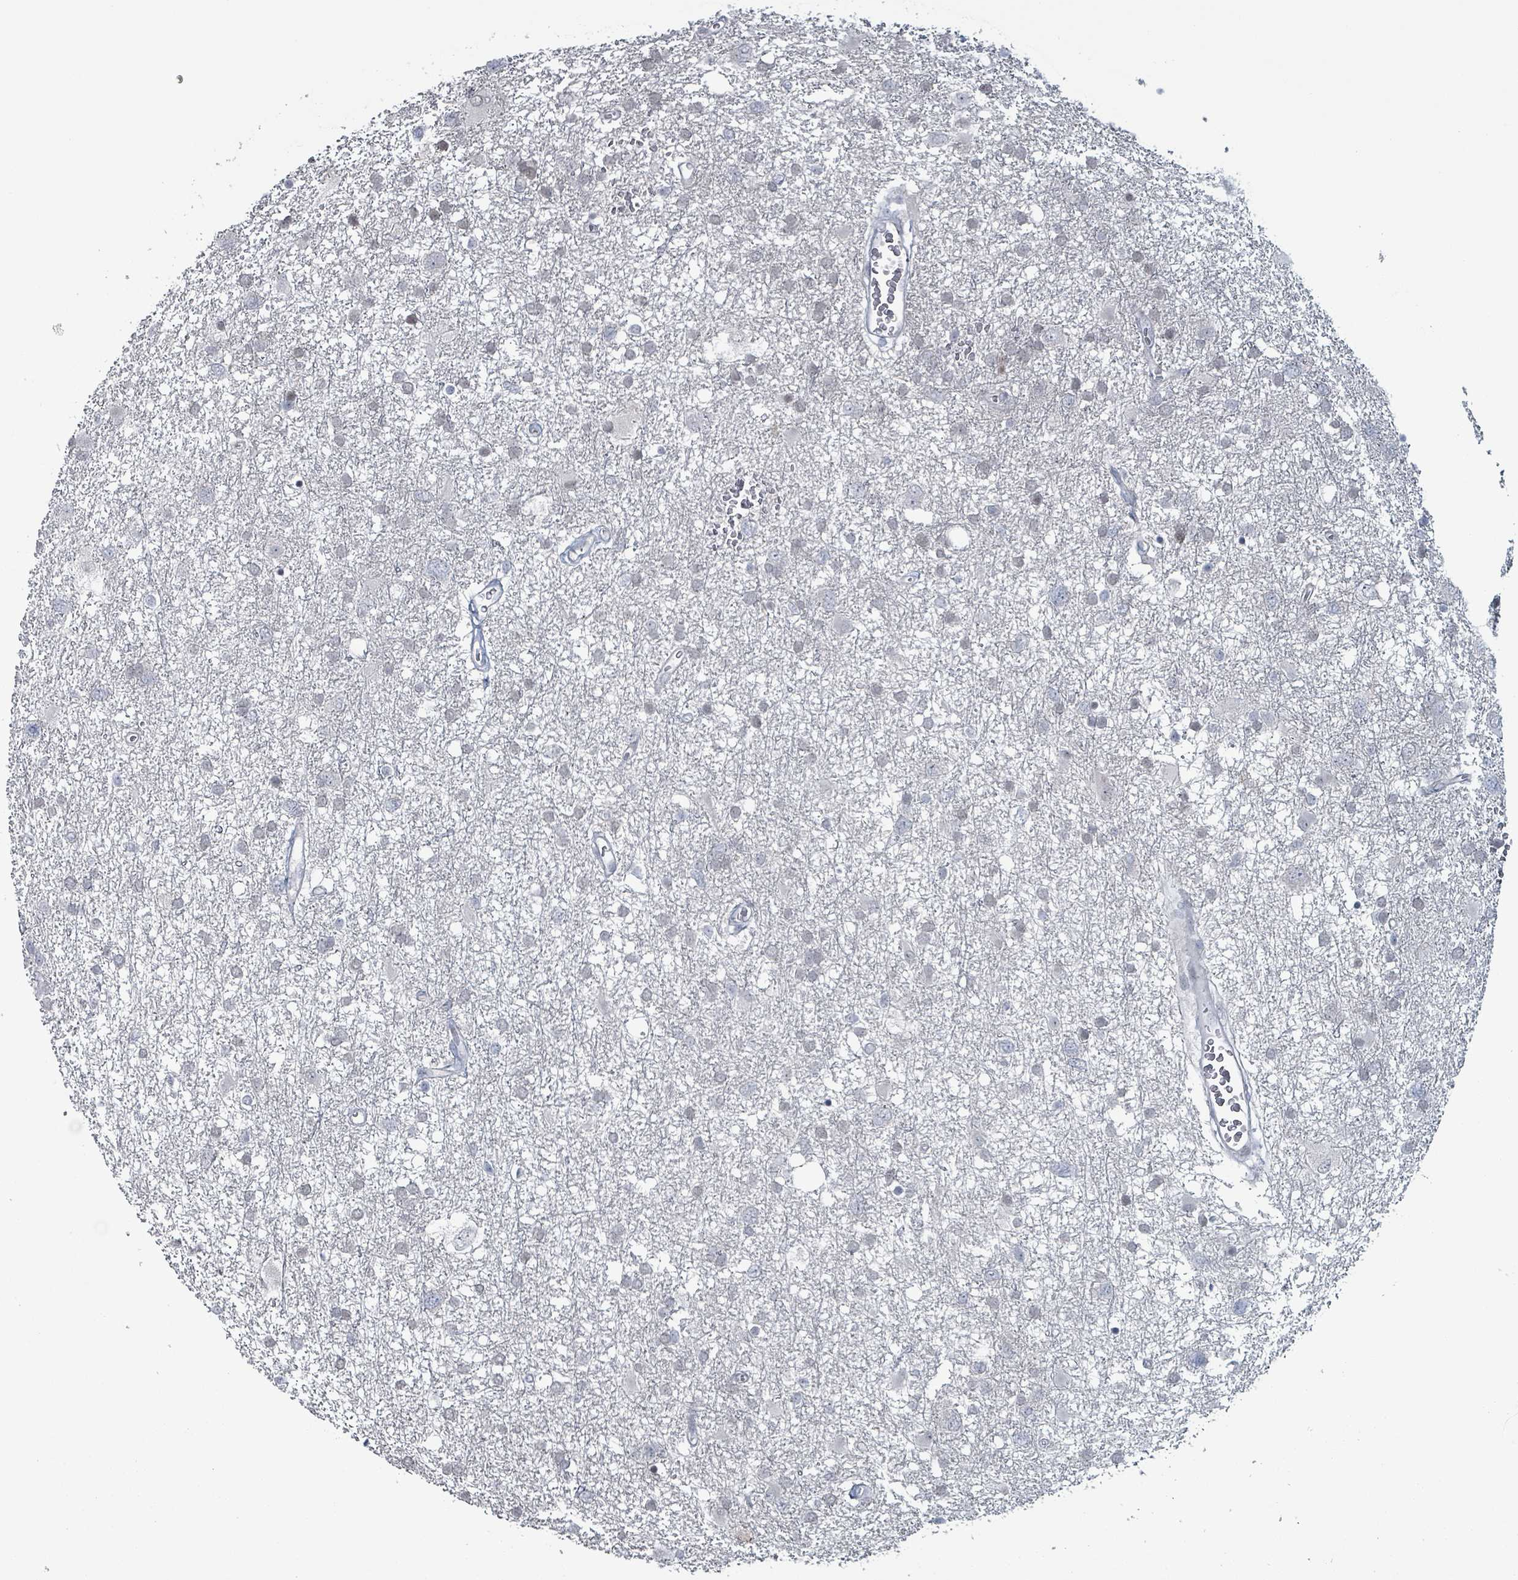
{"staining": {"intensity": "negative", "quantity": "none", "location": "none"}, "tissue": "glioma", "cell_type": "Tumor cells", "image_type": "cancer", "snomed": [{"axis": "morphology", "description": "Glioma, malignant, High grade"}, {"axis": "topography", "description": "Brain"}], "caption": "Human glioma stained for a protein using IHC reveals no expression in tumor cells.", "gene": "BIVM", "patient": {"sex": "male", "age": 61}}